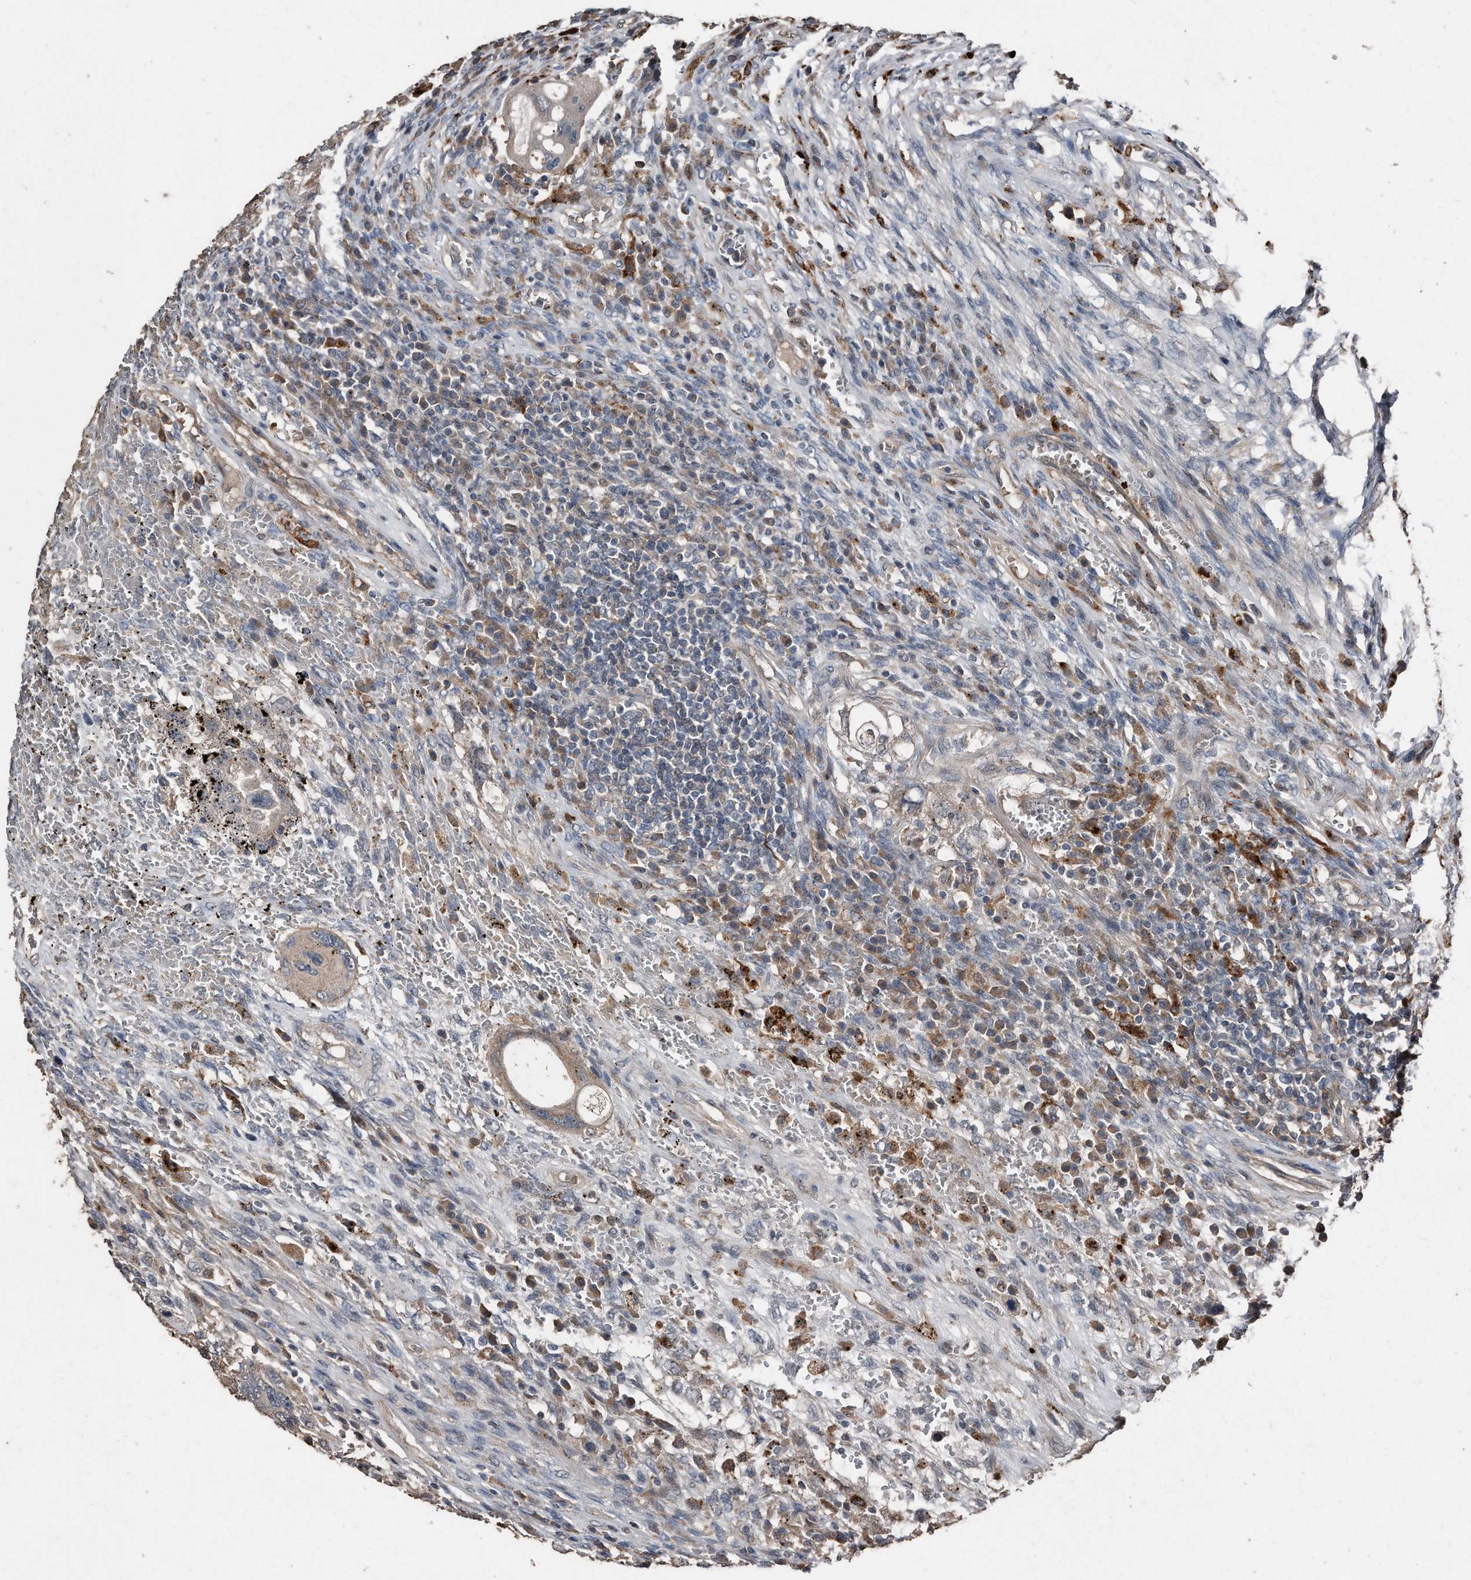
{"staining": {"intensity": "weak", "quantity": "<25%", "location": "cytoplasmic/membranous"}, "tissue": "testis cancer", "cell_type": "Tumor cells", "image_type": "cancer", "snomed": [{"axis": "morphology", "description": "Carcinoma, Embryonal, NOS"}, {"axis": "topography", "description": "Testis"}], "caption": "Histopathology image shows no protein expression in tumor cells of testis embryonal carcinoma tissue.", "gene": "ANKRD10", "patient": {"sex": "male", "age": 26}}